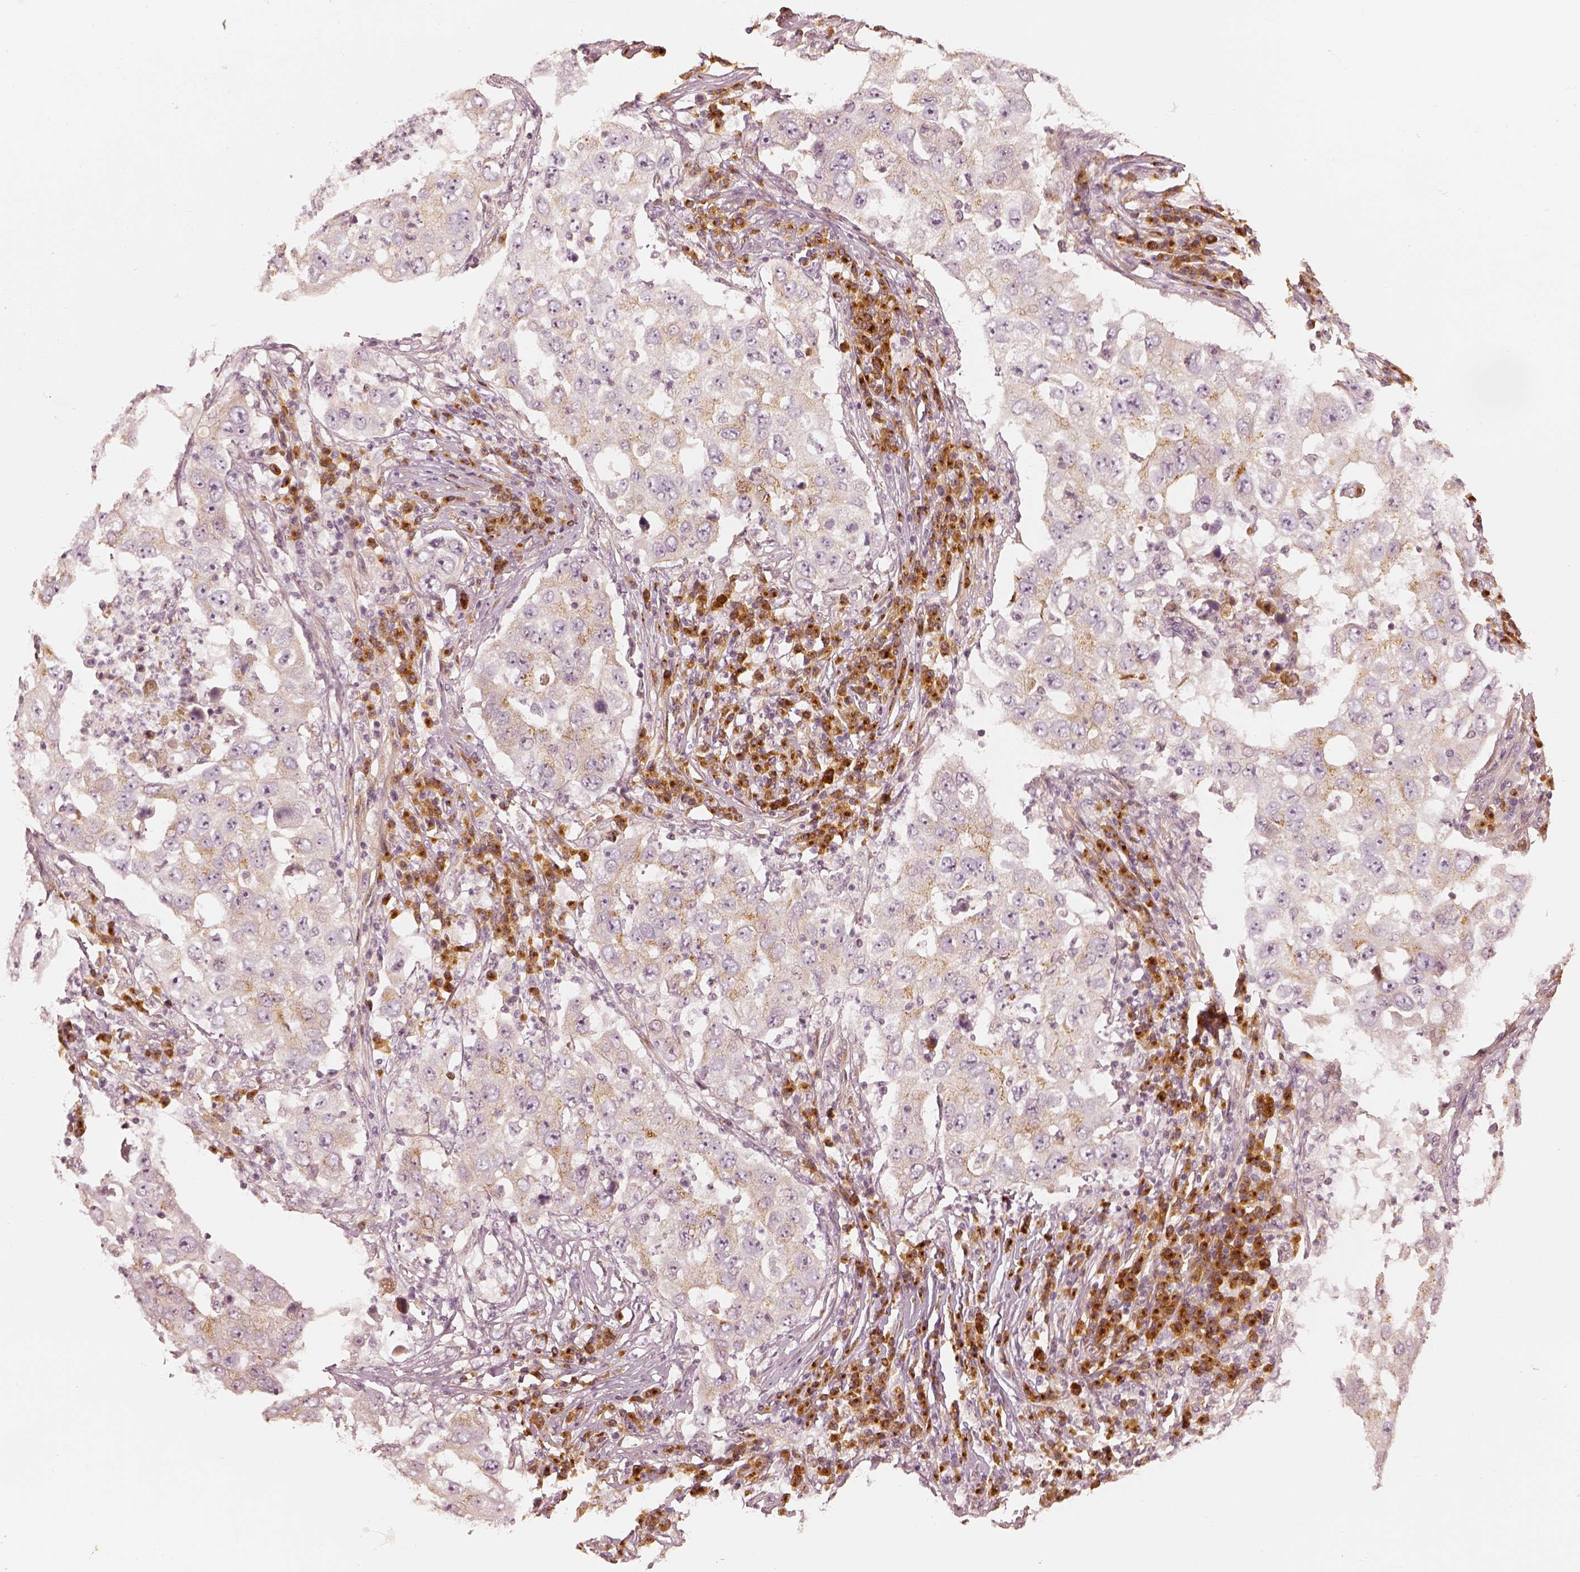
{"staining": {"intensity": "weak", "quantity": "<25%", "location": "cytoplasmic/membranous"}, "tissue": "lung cancer", "cell_type": "Tumor cells", "image_type": "cancer", "snomed": [{"axis": "morphology", "description": "Adenocarcinoma, NOS"}, {"axis": "topography", "description": "Lung"}], "caption": "This is a photomicrograph of immunohistochemistry (IHC) staining of adenocarcinoma (lung), which shows no expression in tumor cells.", "gene": "GORASP2", "patient": {"sex": "male", "age": 73}}